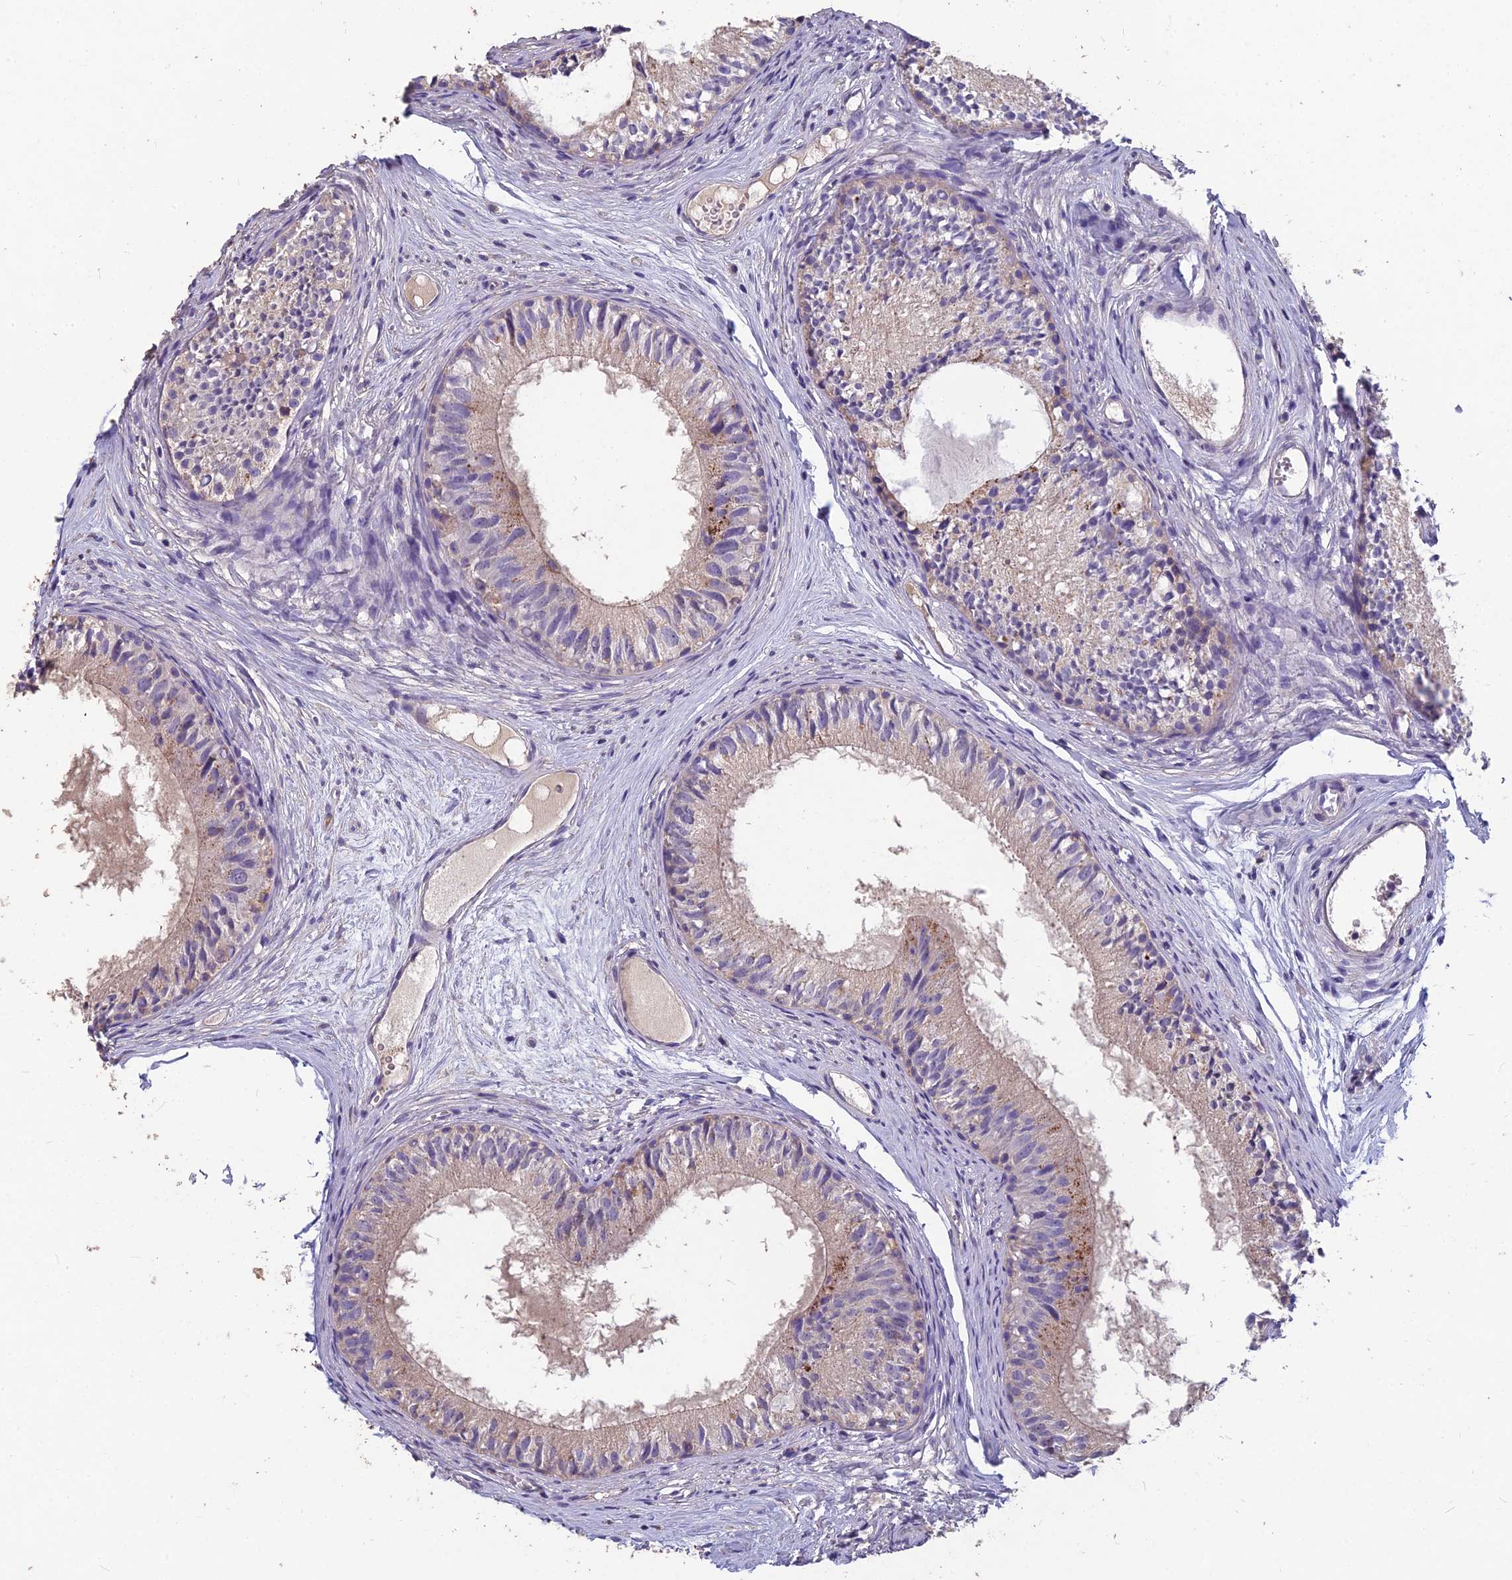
{"staining": {"intensity": "moderate", "quantity": "<25%", "location": "cytoplasmic/membranous"}, "tissue": "epididymis", "cell_type": "Glandular cells", "image_type": "normal", "snomed": [{"axis": "morphology", "description": "Normal tissue, NOS"}, {"axis": "morphology", "description": "Seminoma in situ"}, {"axis": "topography", "description": "Testis"}, {"axis": "topography", "description": "Epididymis"}], "caption": "This histopathology image demonstrates unremarkable epididymis stained with immunohistochemistry (IHC) to label a protein in brown. The cytoplasmic/membranous of glandular cells show moderate positivity for the protein. Nuclei are counter-stained blue.", "gene": "CEACAM16", "patient": {"sex": "male", "age": 28}}